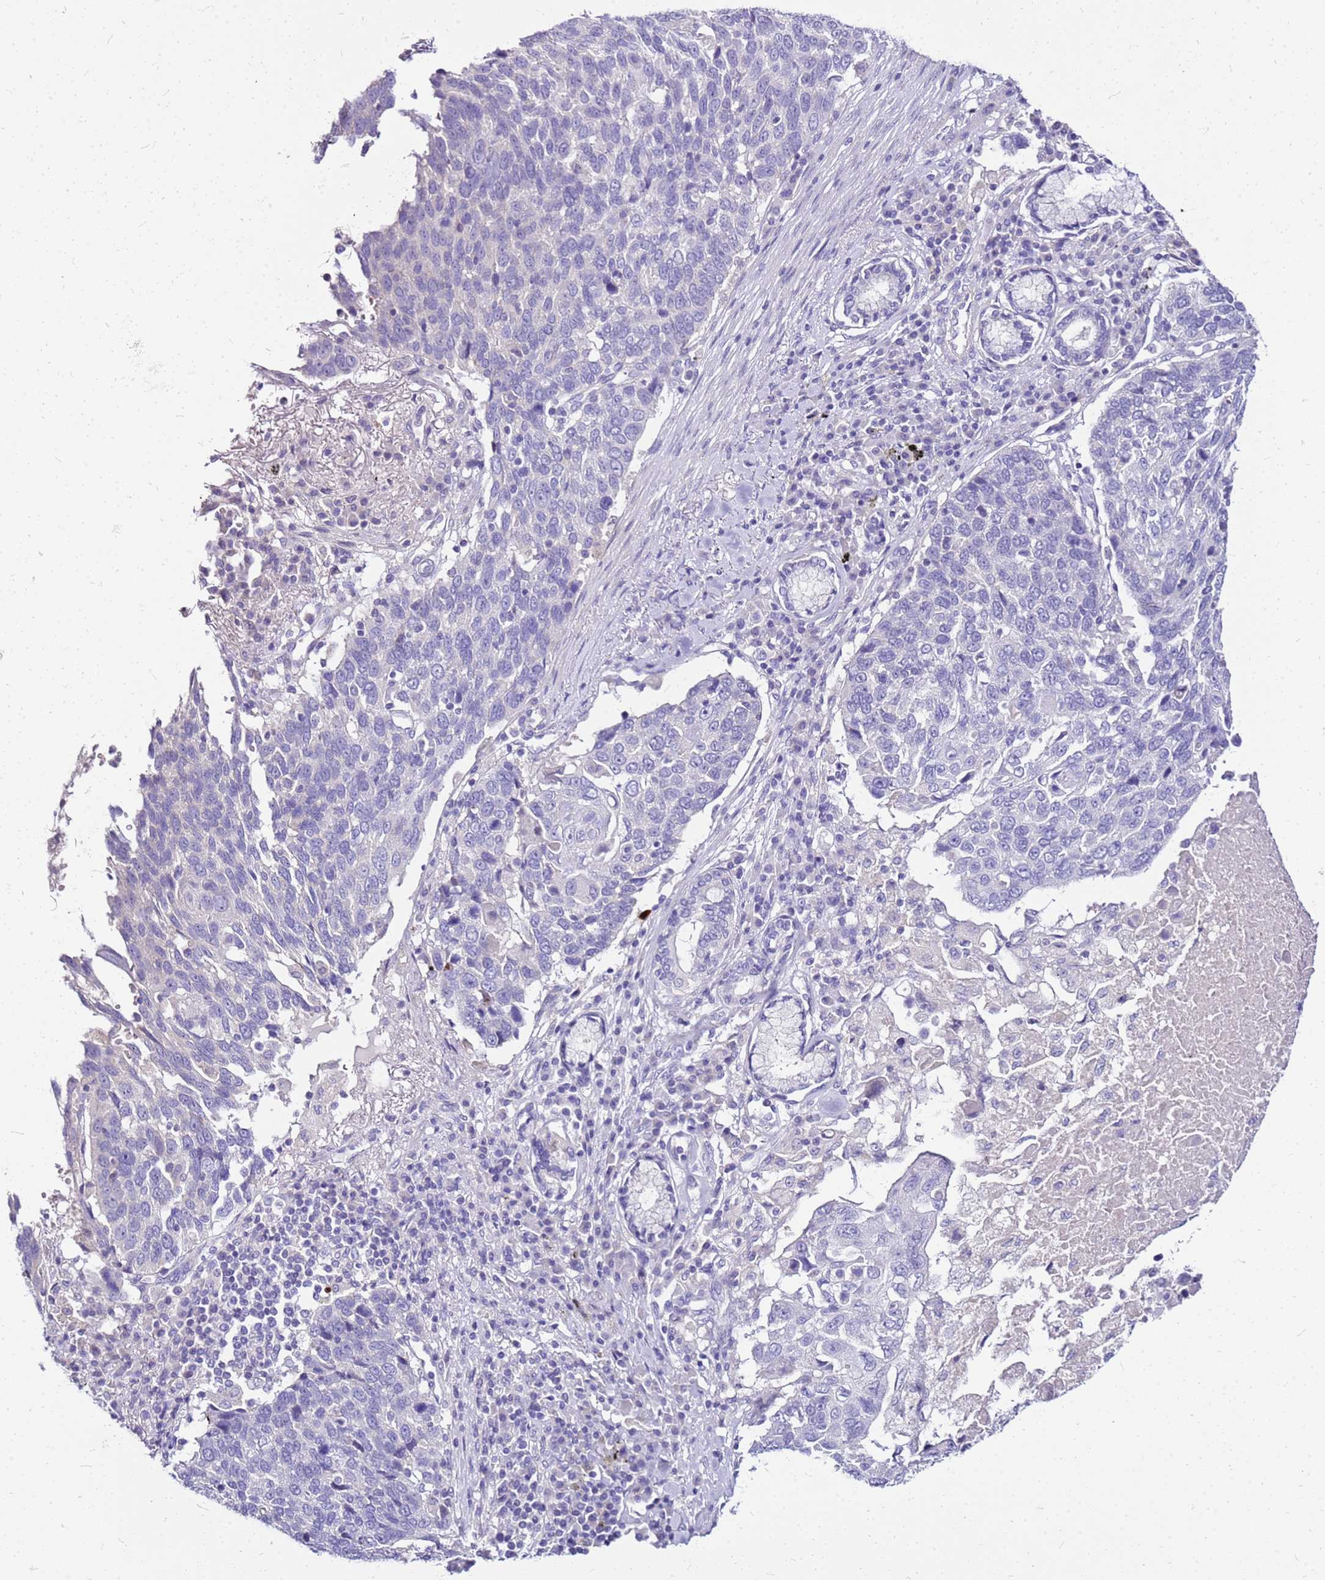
{"staining": {"intensity": "negative", "quantity": "none", "location": "none"}, "tissue": "lung cancer", "cell_type": "Tumor cells", "image_type": "cancer", "snomed": [{"axis": "morphology", "description": "Squamous cell carcinoma, NOS"}, {"axis": "topography", "description": "Lung"}], "caption": "Immunohistochemical staining of human lung squamous cell carcinoma exhibits no significant positivity in tumor cells.", "gene": "DCDC2B", "patient": {"sex": "male", "age": 66}}